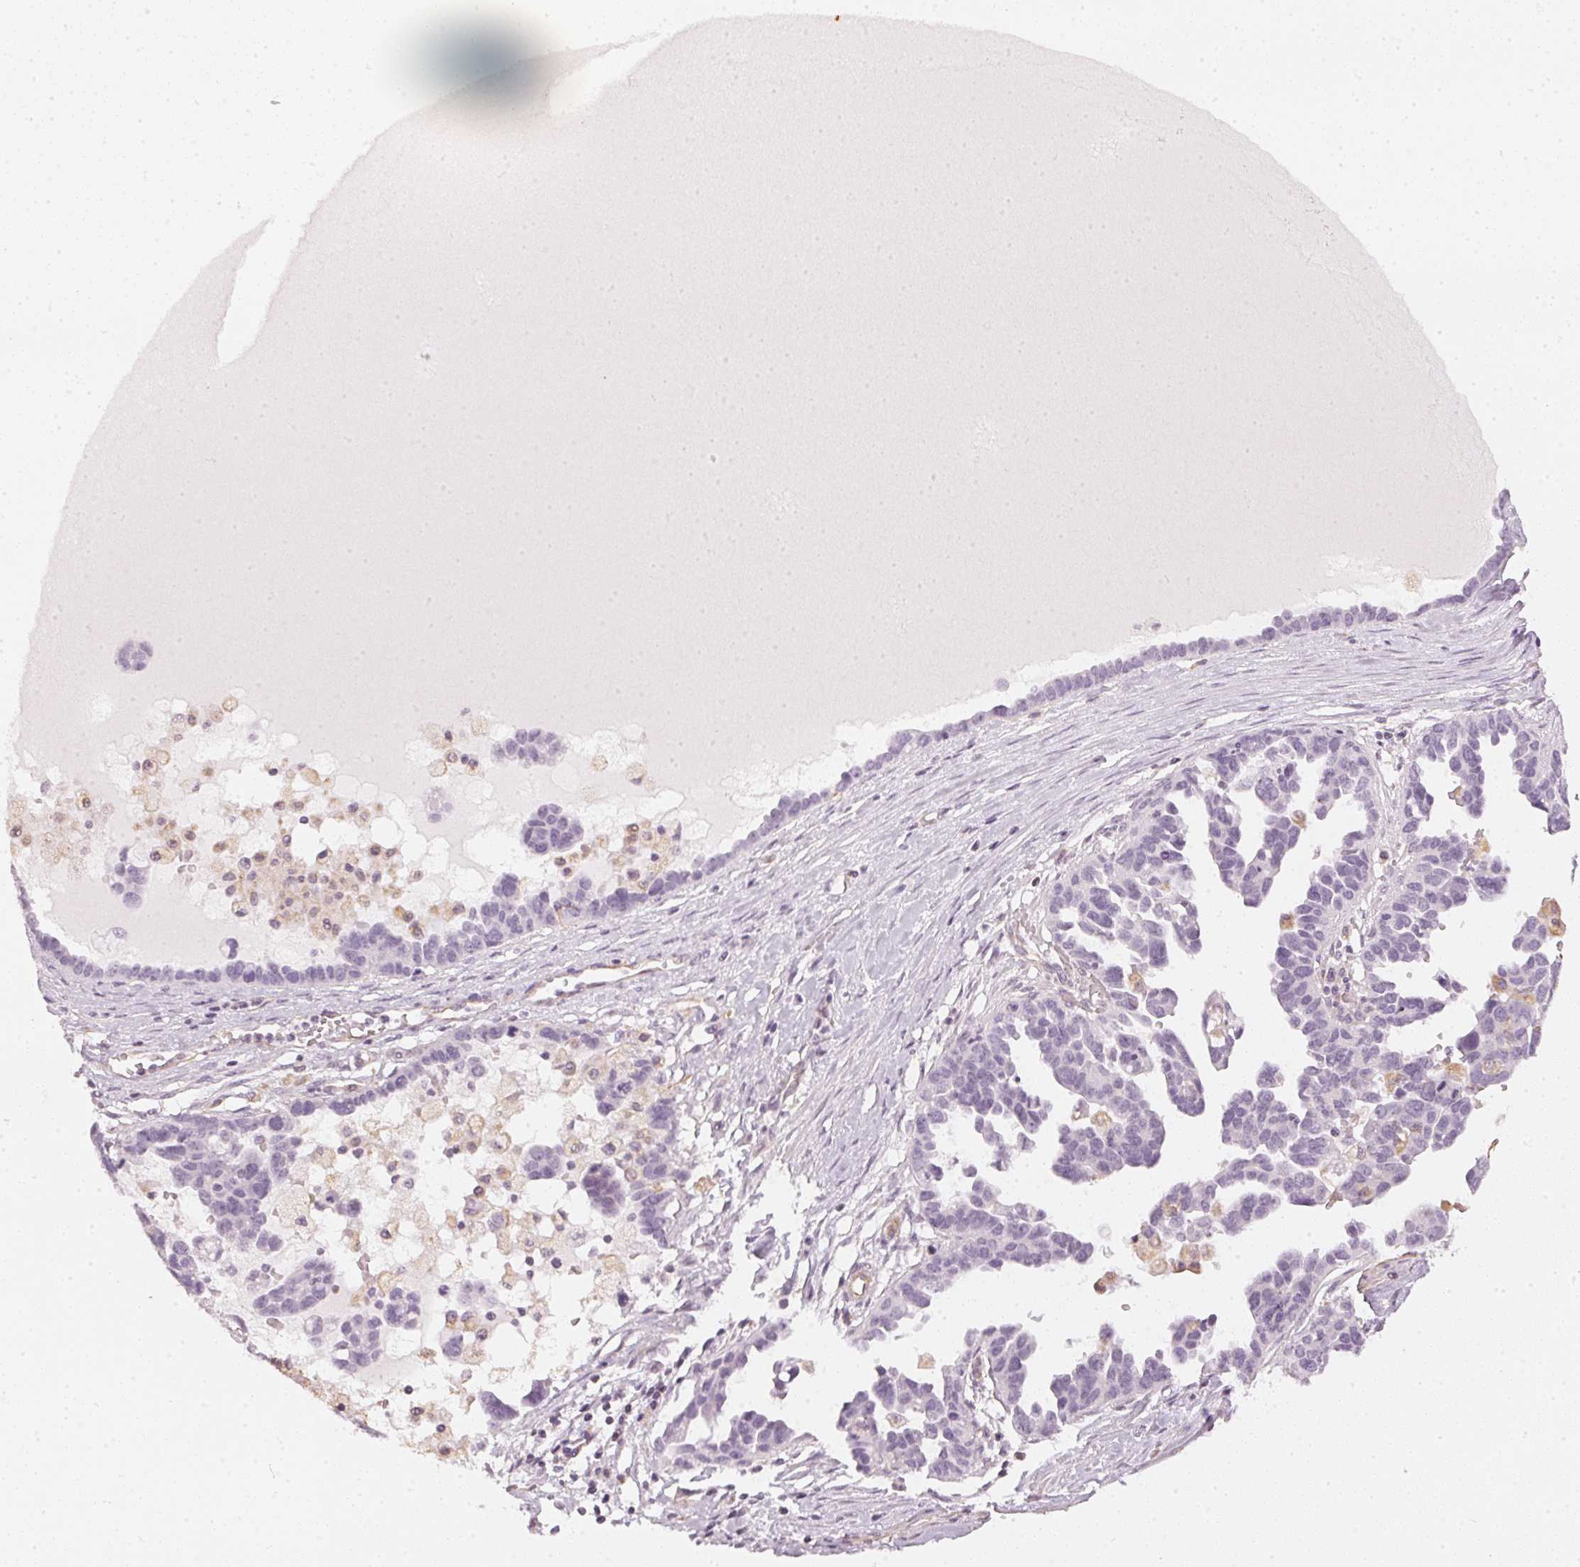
{"staining": {"intensity": "negative", "quantity": "none", "location": "none"}, "tissue": "ovarian cancer", "cell_type": "Tumor cells", "image_type": "cancer", "snomed": [{"axis": "morphology", "description": "Cystadenocarcinoma, serous, NOS"}, {"axis": "topography", "description": "Ovary"}], "caption": "Tumor cells are negative for brown protein staining in ovarian cancer.", "gene": "APLP1", "patient": {"sex": "female", "age": 54}}